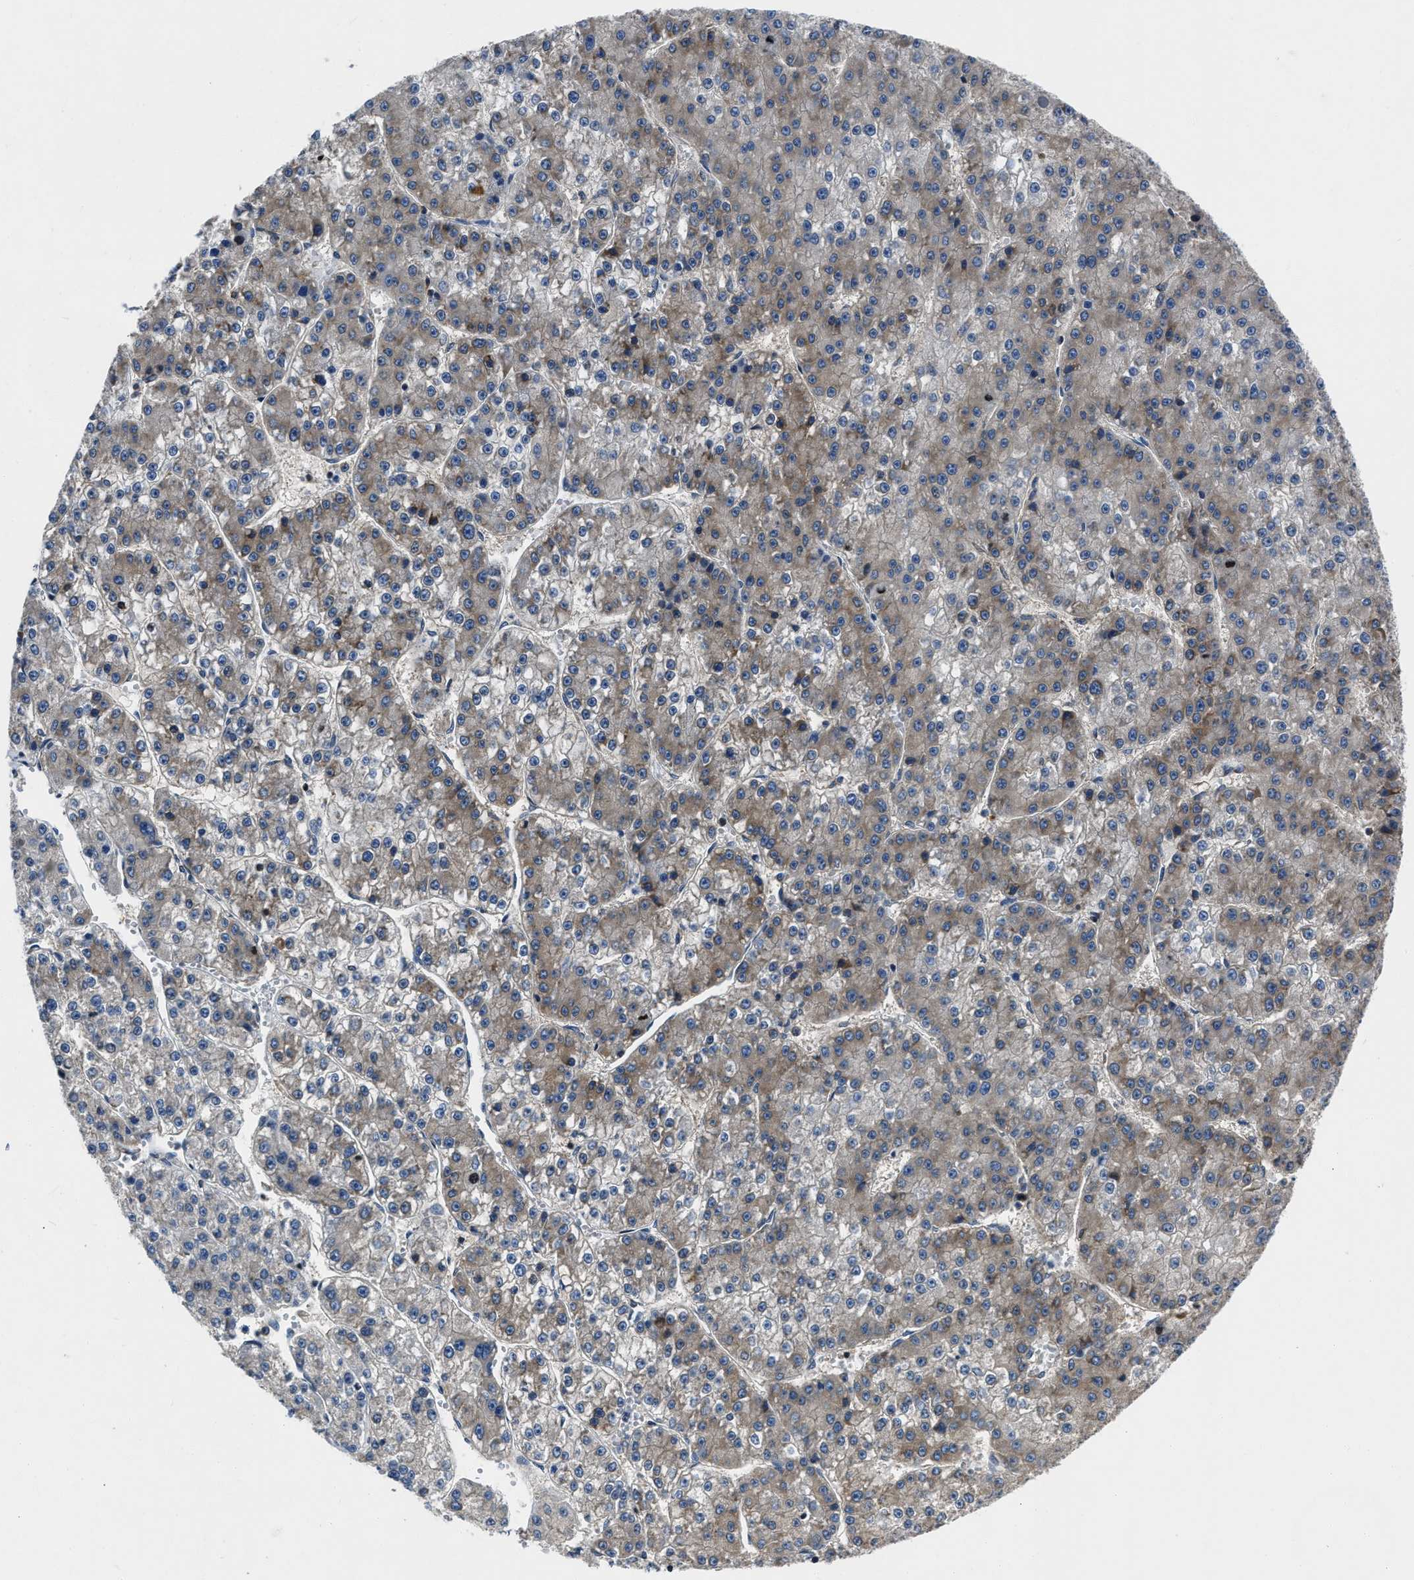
{"staining": {"intensity": "weak", "quantity": ">75%", "location": "cytoplasmic/membranous"}, "tissue": "liver cancer", "cell_type": "Tumor cells", "image_type": "cancer", "snomed": [{"axis": "morphology", "description": "Carcinoma, Hepatocellular, NOS"}, {"axis": "topography", "description": "Liver"}], "caption": "This image reveals liver hepatocellular carcinoma stained with IHC to label a protein in brown. The cytoplasmic/membranous of tumor cells show weak positivity for the protein. Nuclei are counter-stained blue.", "gene": "YARS1", "patient": {"sex": "female", "age": 73}}